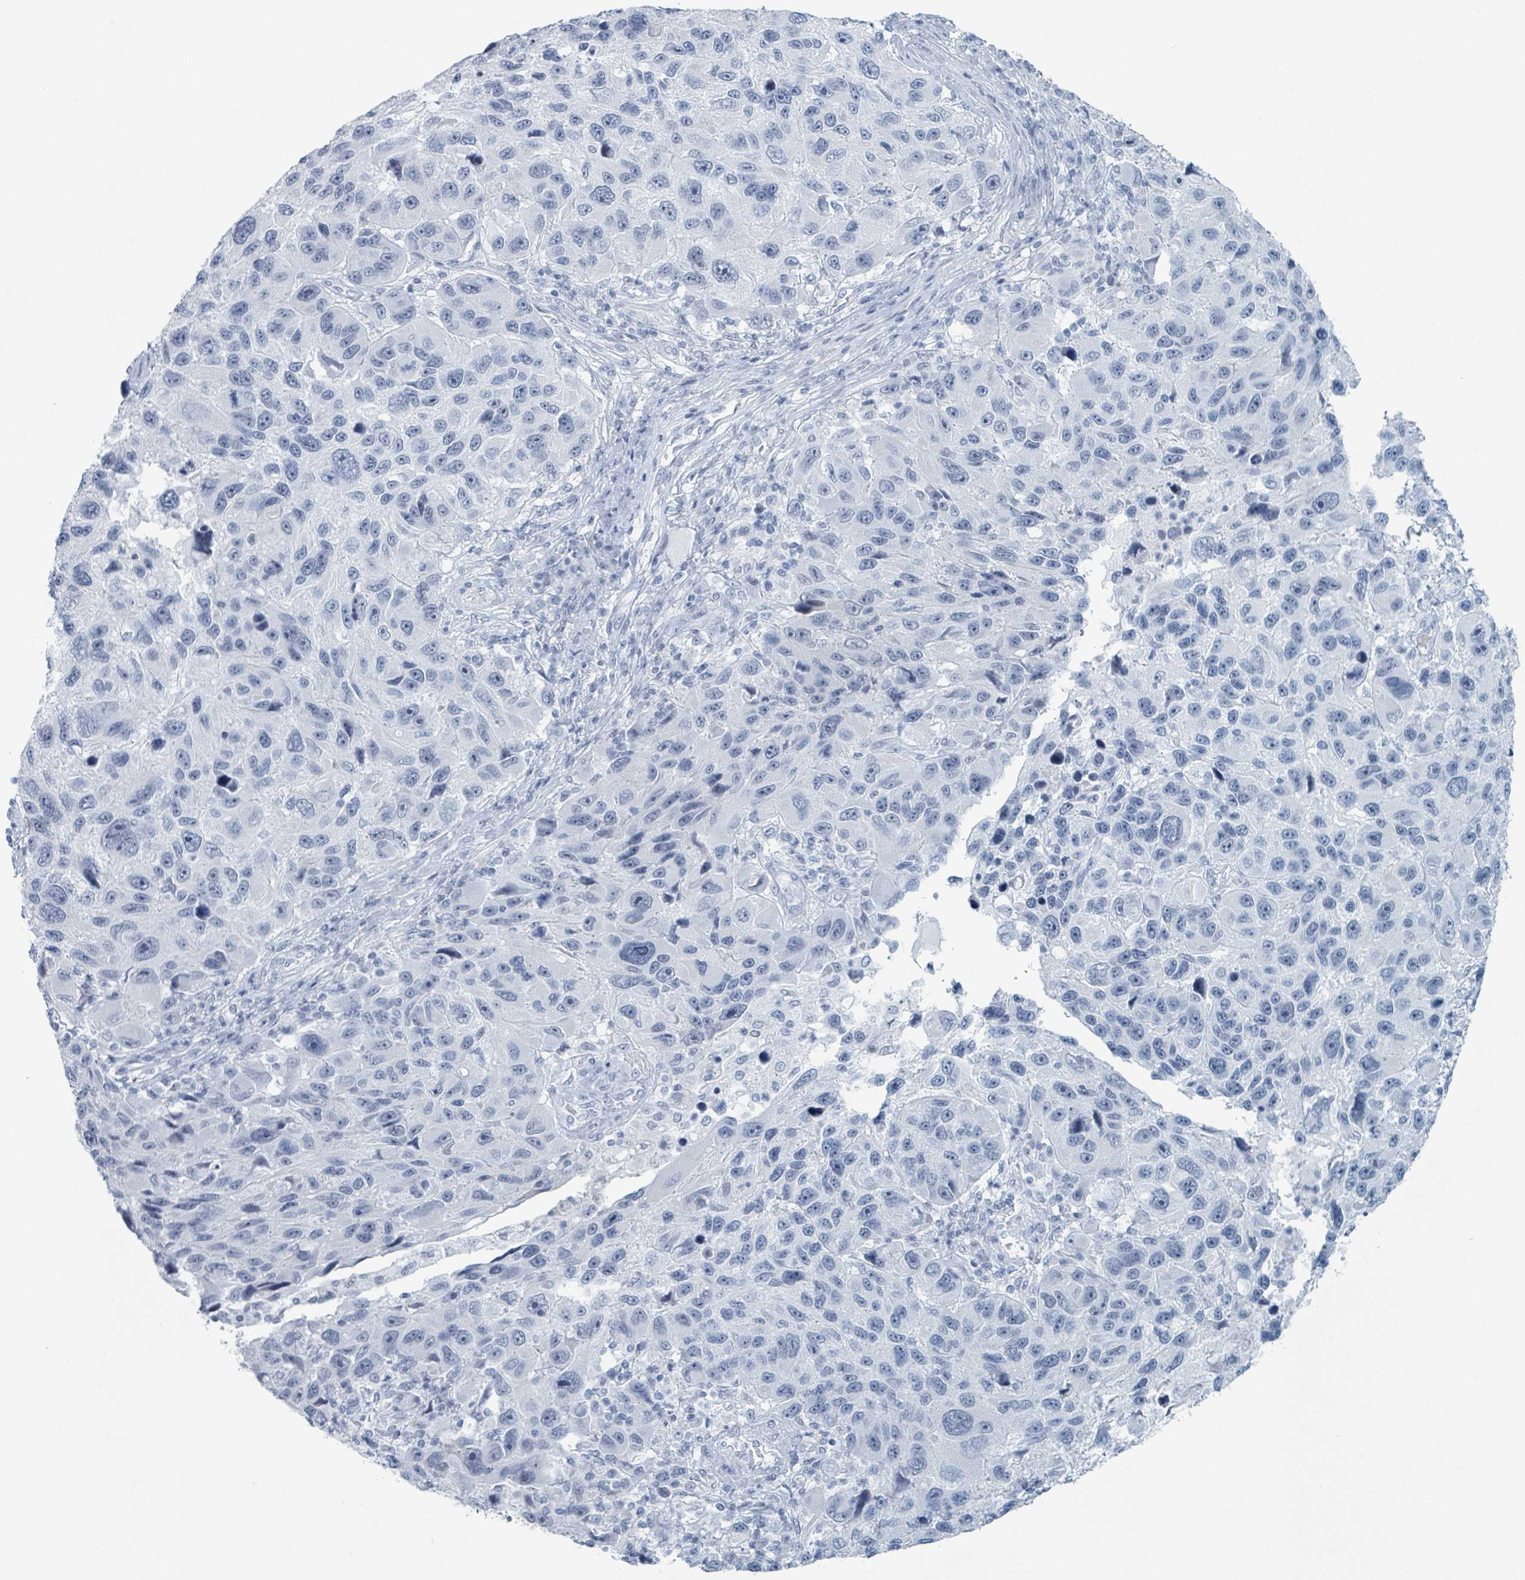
{"staining": {"intensity": "negative", "quantity": "none", "location": "none"}, "tissue": "melanoma", "cell_type": "Tumor cells", "image_type": "cancer", "snomed": [{"axis": "morphology", "description": "Malignant melanoma, NOS"}, {"axis": "topography", "description": "Skin"}], "caption": "Tumor cells show no significant staining in melanoma.", "gene": "GPR15LG", "patient": {"sex": "male", "age": 53}}